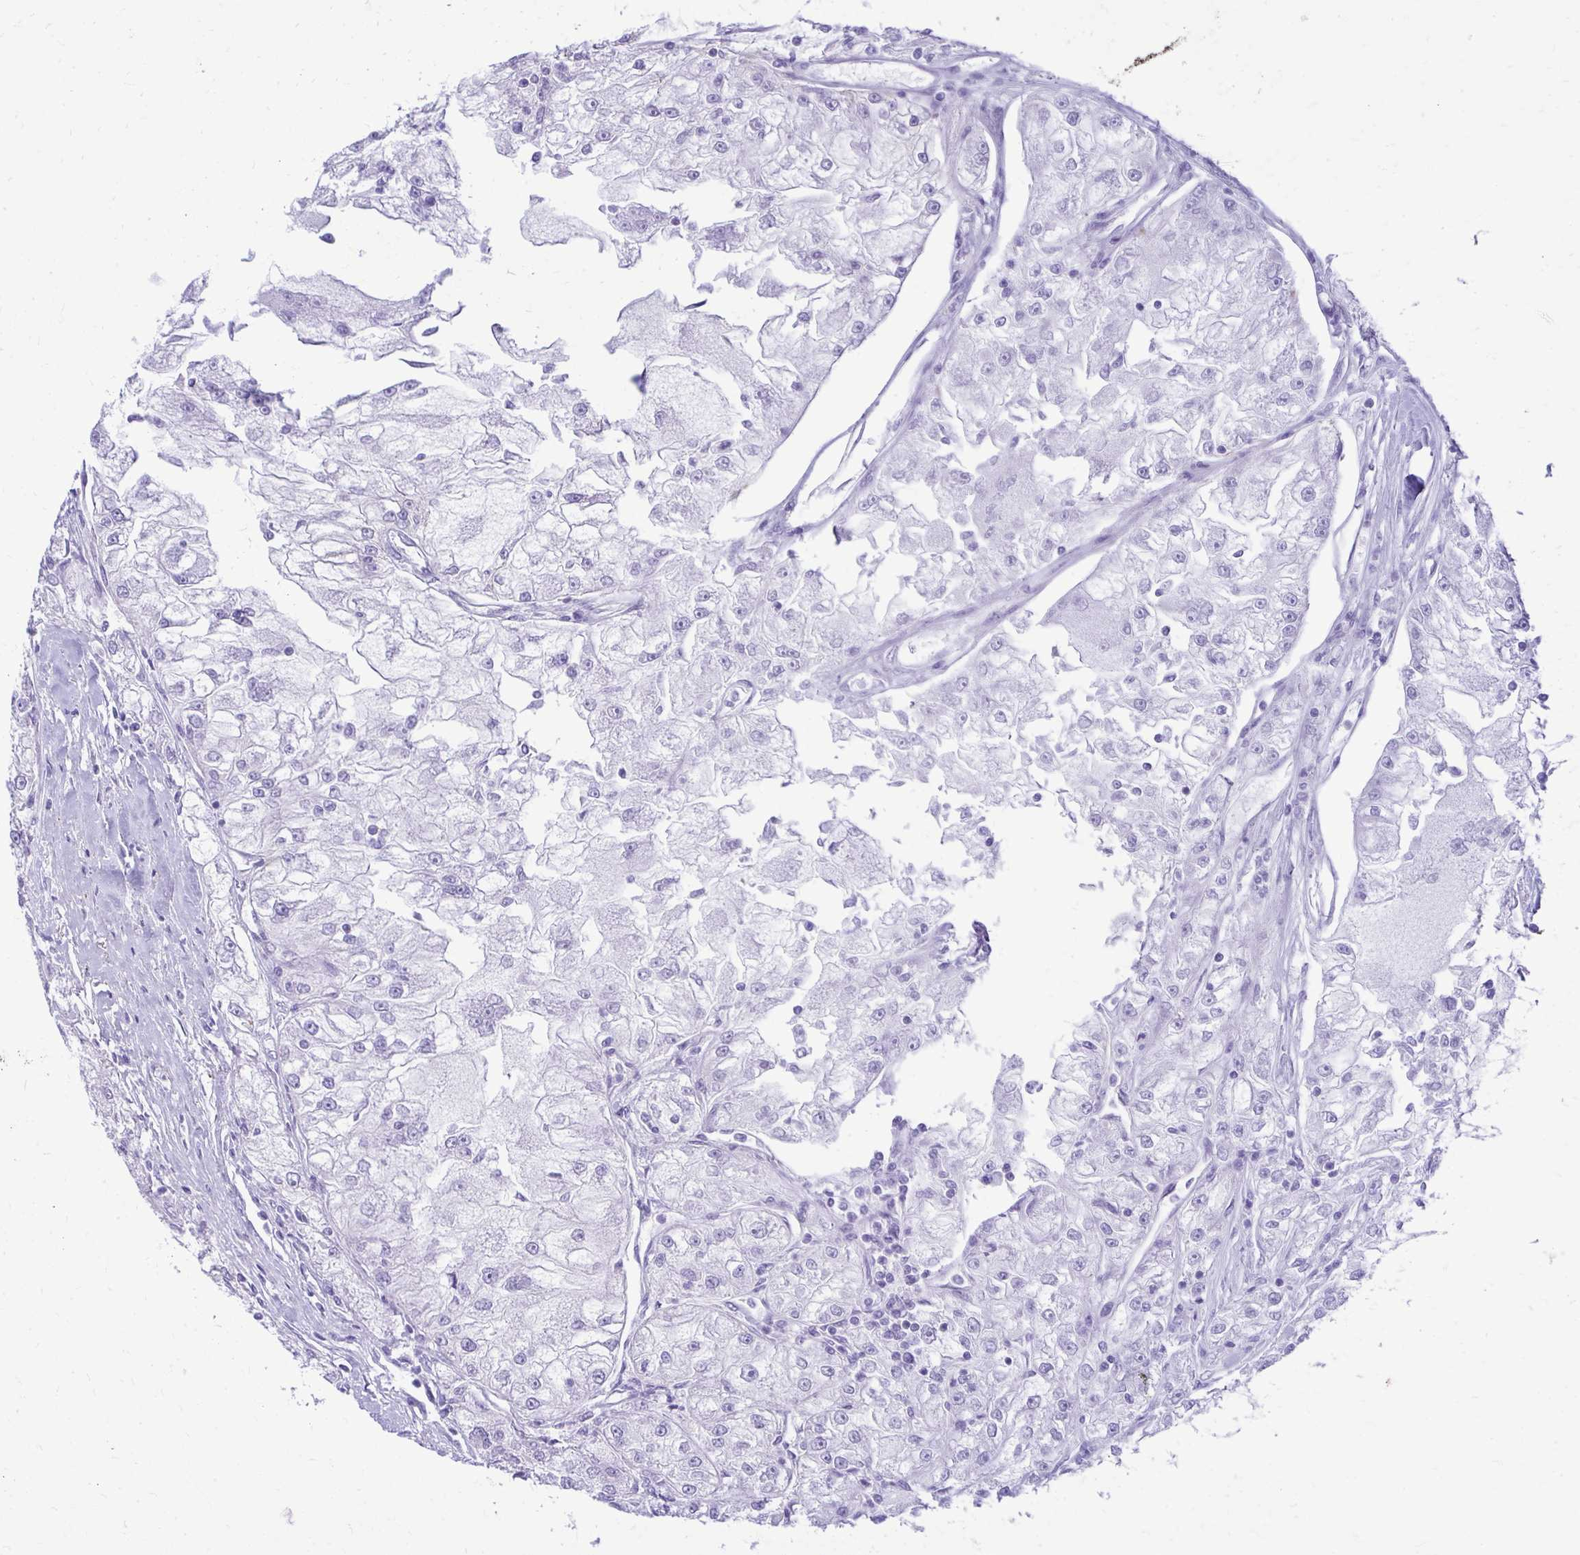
{"staining": {"intensity": "negative", "quantity": "none", "location": "none"}, "tissue": "renal cancer", "cell_type": "Tumor cells", "image_type": "cancer", "snomed": [{"axis": "morphology", "description": "Adenocarcinoma, NOS"}, {"axis": "topography", "description": "Kidney"}], "caption": "Image shows no protein staining in tumor cells of renal cancer tissue. (Immunohistochemistry (ihc), brightfield microscopy, high magnification).", "gene": "RALYL", "patient": {"sex": "female", "age": 72}}